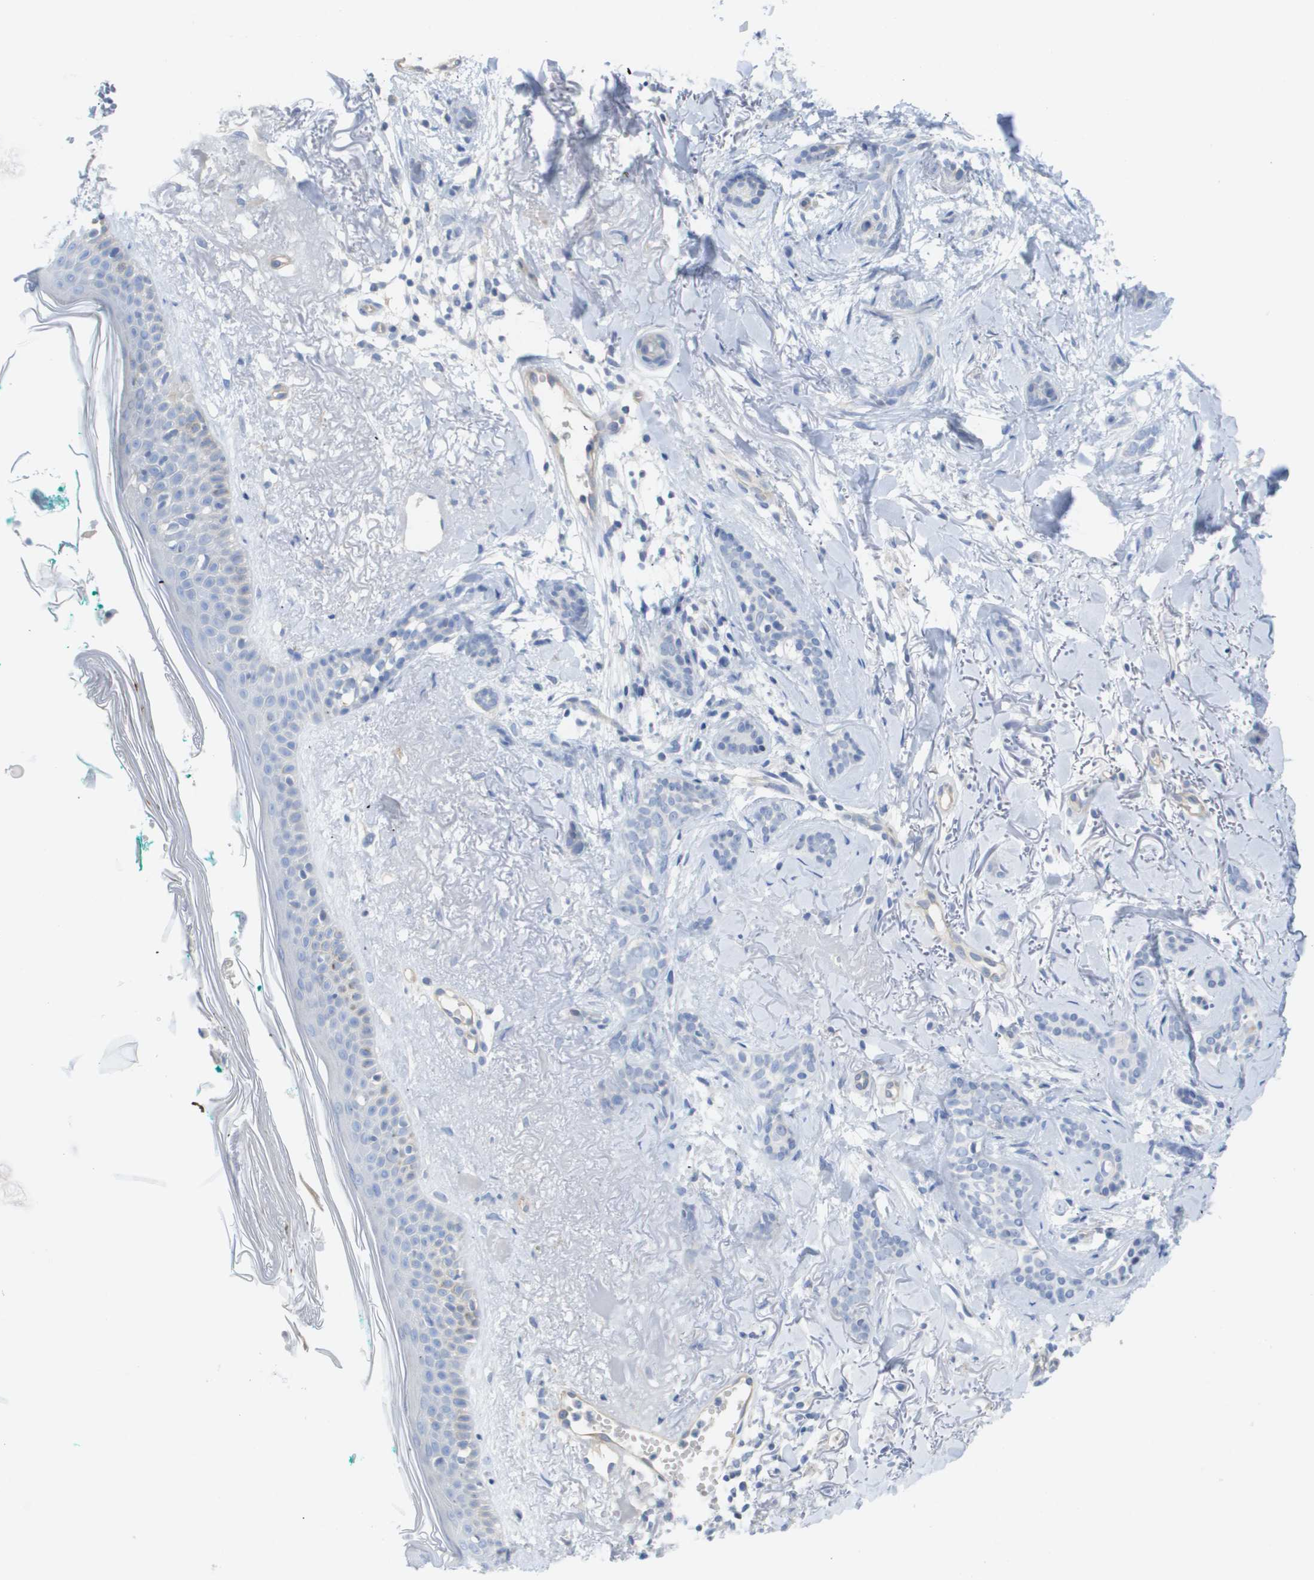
{"staining": {"intensity": "negative", "quantity": "none", "location": "none"}, "tissue": "skin cancer", "cell_type": "Tumor cells", "image_type": "cancer", "snomed": [{"axis": "morphology", "description": "Basal cell carcinoma"}, {"axis": "morphology", "description": "Adnexal tumor, benign"}, {"axis": "topography", "description": "Skin"}], "caption": "Photomicrograph shows no significant protein positivity in tumor cells of skin basal cell carcinoma. Brightfield microscopy of IHC stained with DAB (brown) and hematoxylin (blue), captured at high magnification.", "gene": "MYL3", "patient": {"sex": "female", "age": 42}}